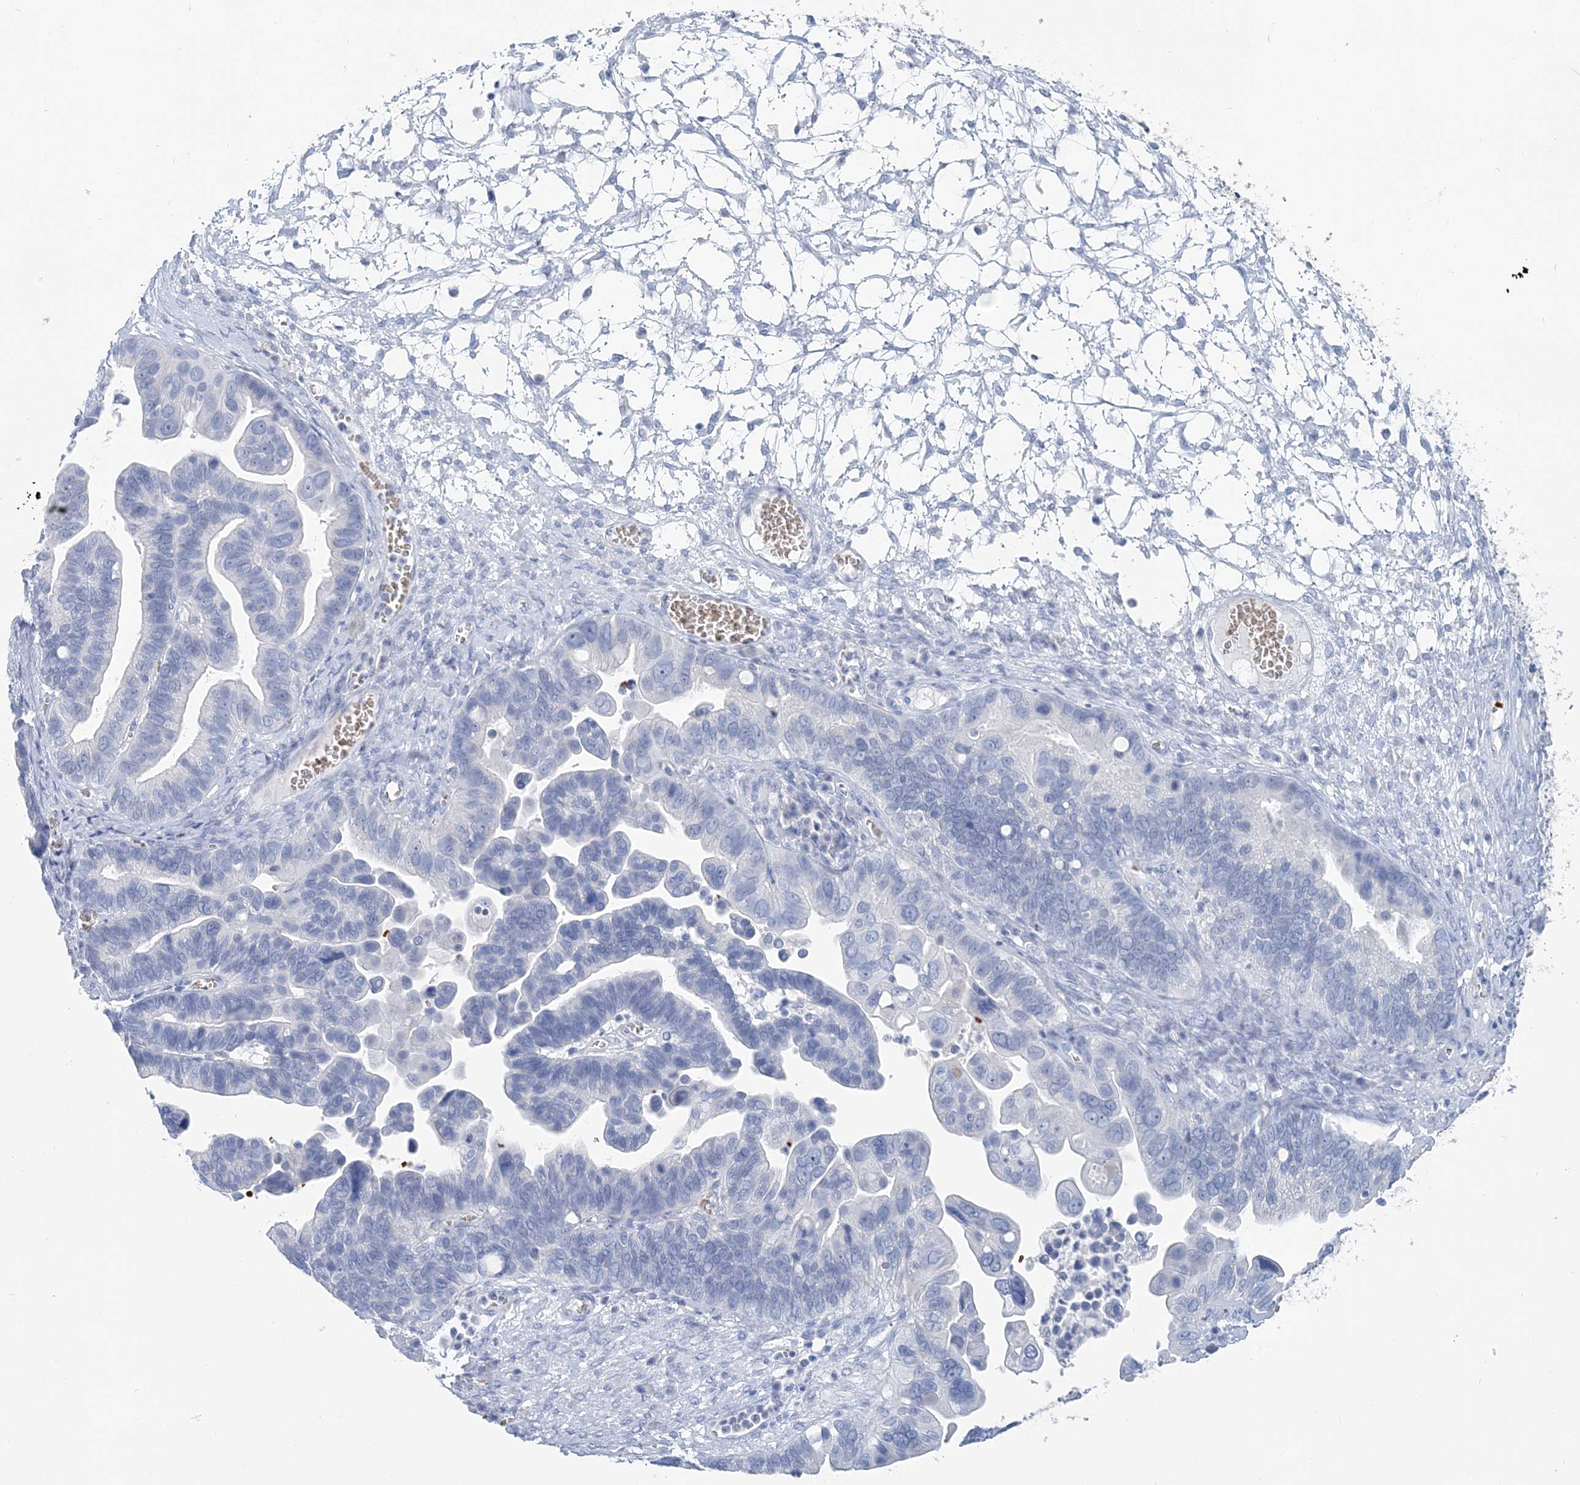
{"staining": {"intensity": "negative", "quantity": "none", "location": "none"}, "tissue": "ovarian cancer", "cell_type": "Tumor cells", "image_type": "cancer", "snomed": [{"axis": "morphology", "description": "Cystadenocarcinoma, serous, NOS"}, {"axis": "topography", "description": "Ovary"}], "caption": "A micrograph of ovarian cancer stained for a protein exhibits no brown staining in tumor cells.", "gene": "HBA2", "patient": {"sex": "female", "age": 56}}